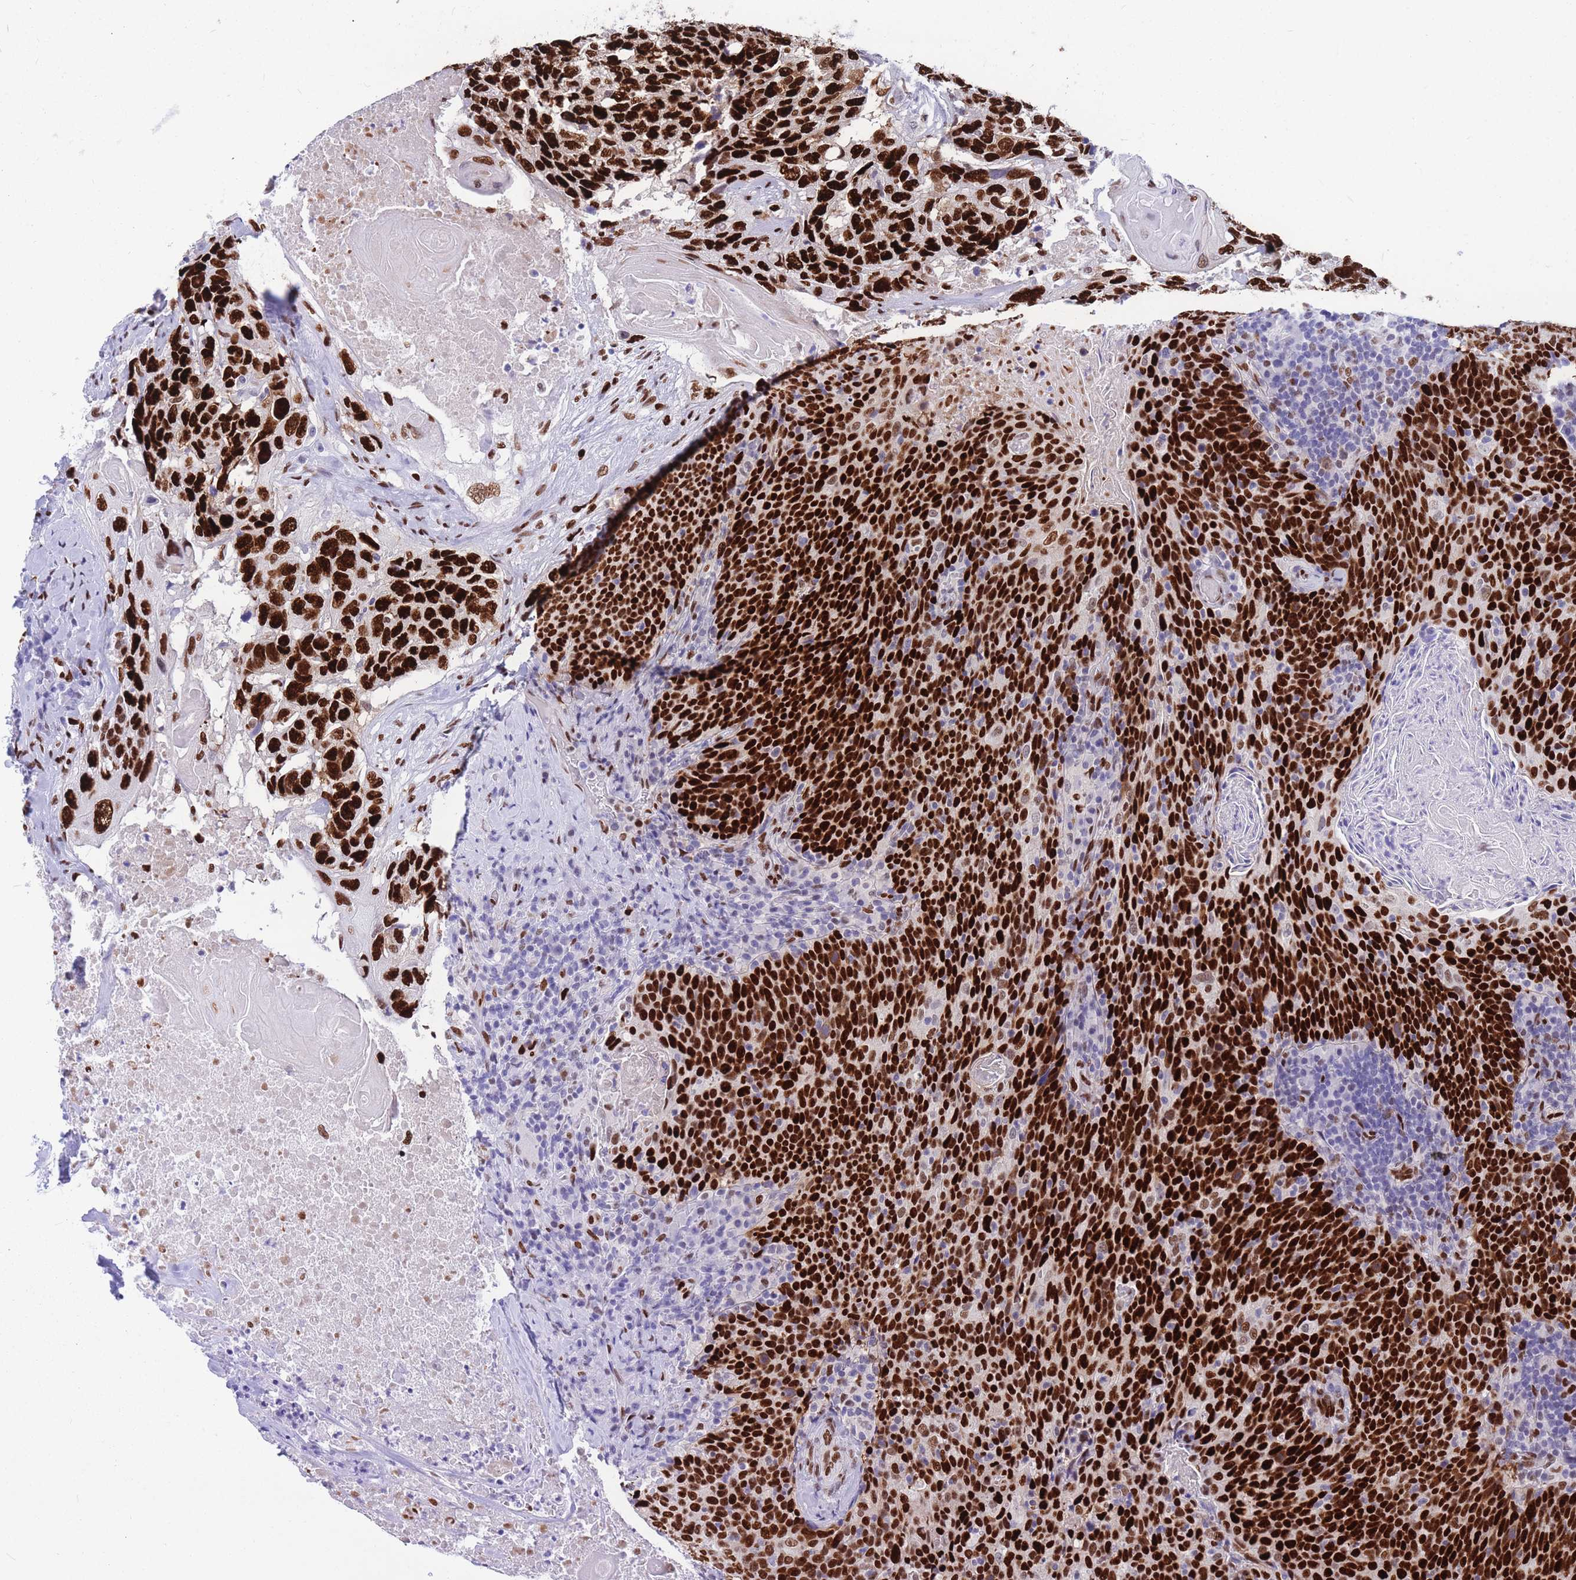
{"staining": {"intensity": "strong", "quantity": ">75%", "location": "nuclear"}, "tissue": "head and neck cancer", "cell_type": "Tumor cells", "image_type": "cancer", "snomed": [{"axis": "morphology", "description": "Squamous cell carcinoma, NOS"}, {"axis": "morphology", "description": "Squamous cell carcinoma, metastatic, NOS"}, {"axis": "topography", "description": "Lymph node"}, {"axis": "topography", "description": "Head-Neck"}], "caption": "Brown immunohistochemical staining in head and neck cancer shows strong nuclear positivity in approximately >75% of tumor cells. Immunohistochemistry (ihc) stains the protein in brown and the nuclei are stained blue.", "gene": "NASP", "patient": {"sex": "male", "age": 62}}